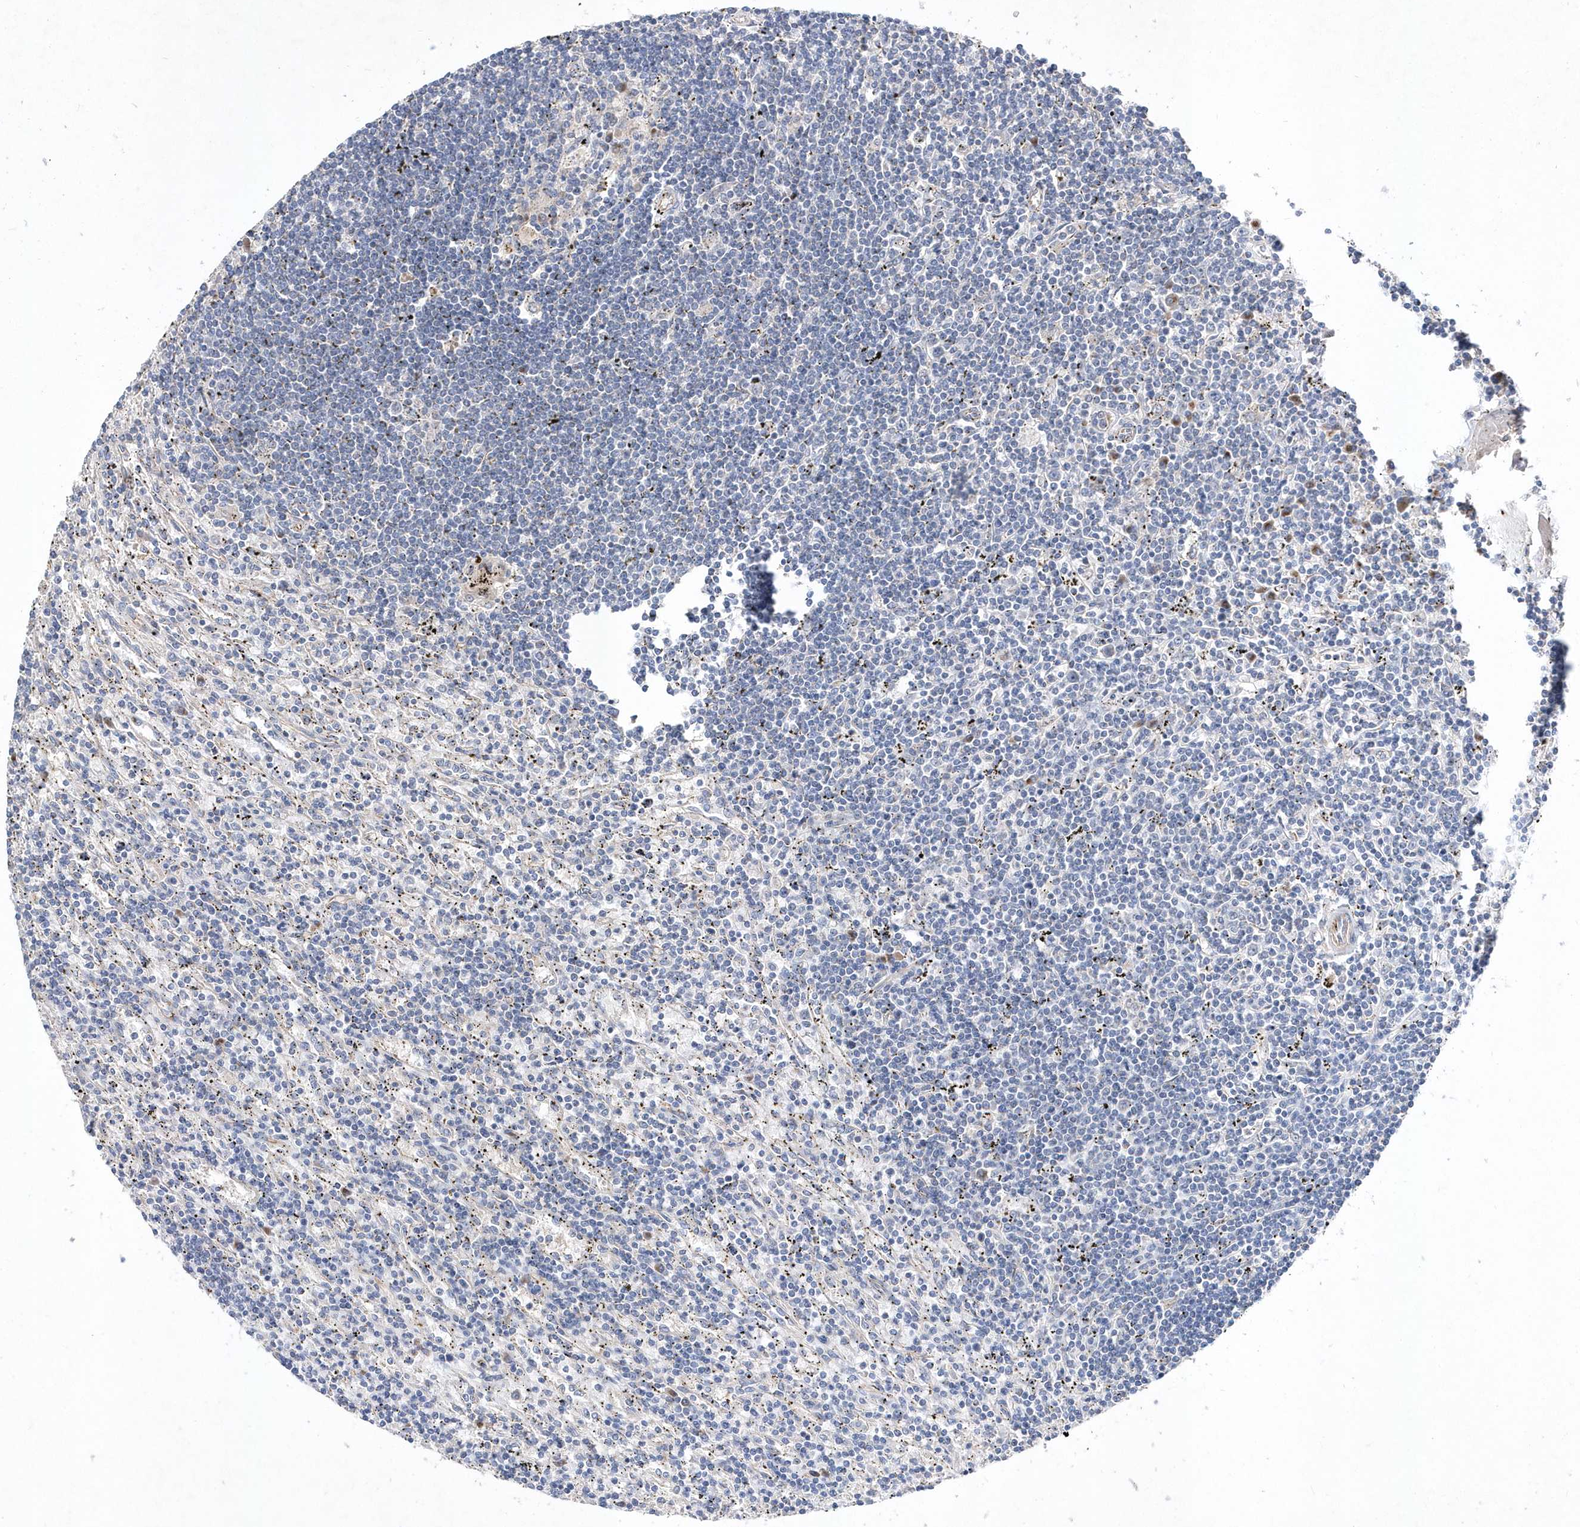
{"staining": {"intensity": "negative", "quantity": "none", "location": "none"}, "tissue": "lymphoma", "cell_type": "Tumor cells", "image_type": "cancer", "snomed": [{"axis": "morphology", "description": "Malignant lymphoma, non-Hodgkin's type, Low grade"}, {"axis": "topography", "description": "Spleen"}], "caption": "This is an immunohistochemistry (IHC) histopathology image of lymphoma. There is no expression in tumor cells.", "gene": "METTL8", "patient": {"sex": "male", "age": 76}}